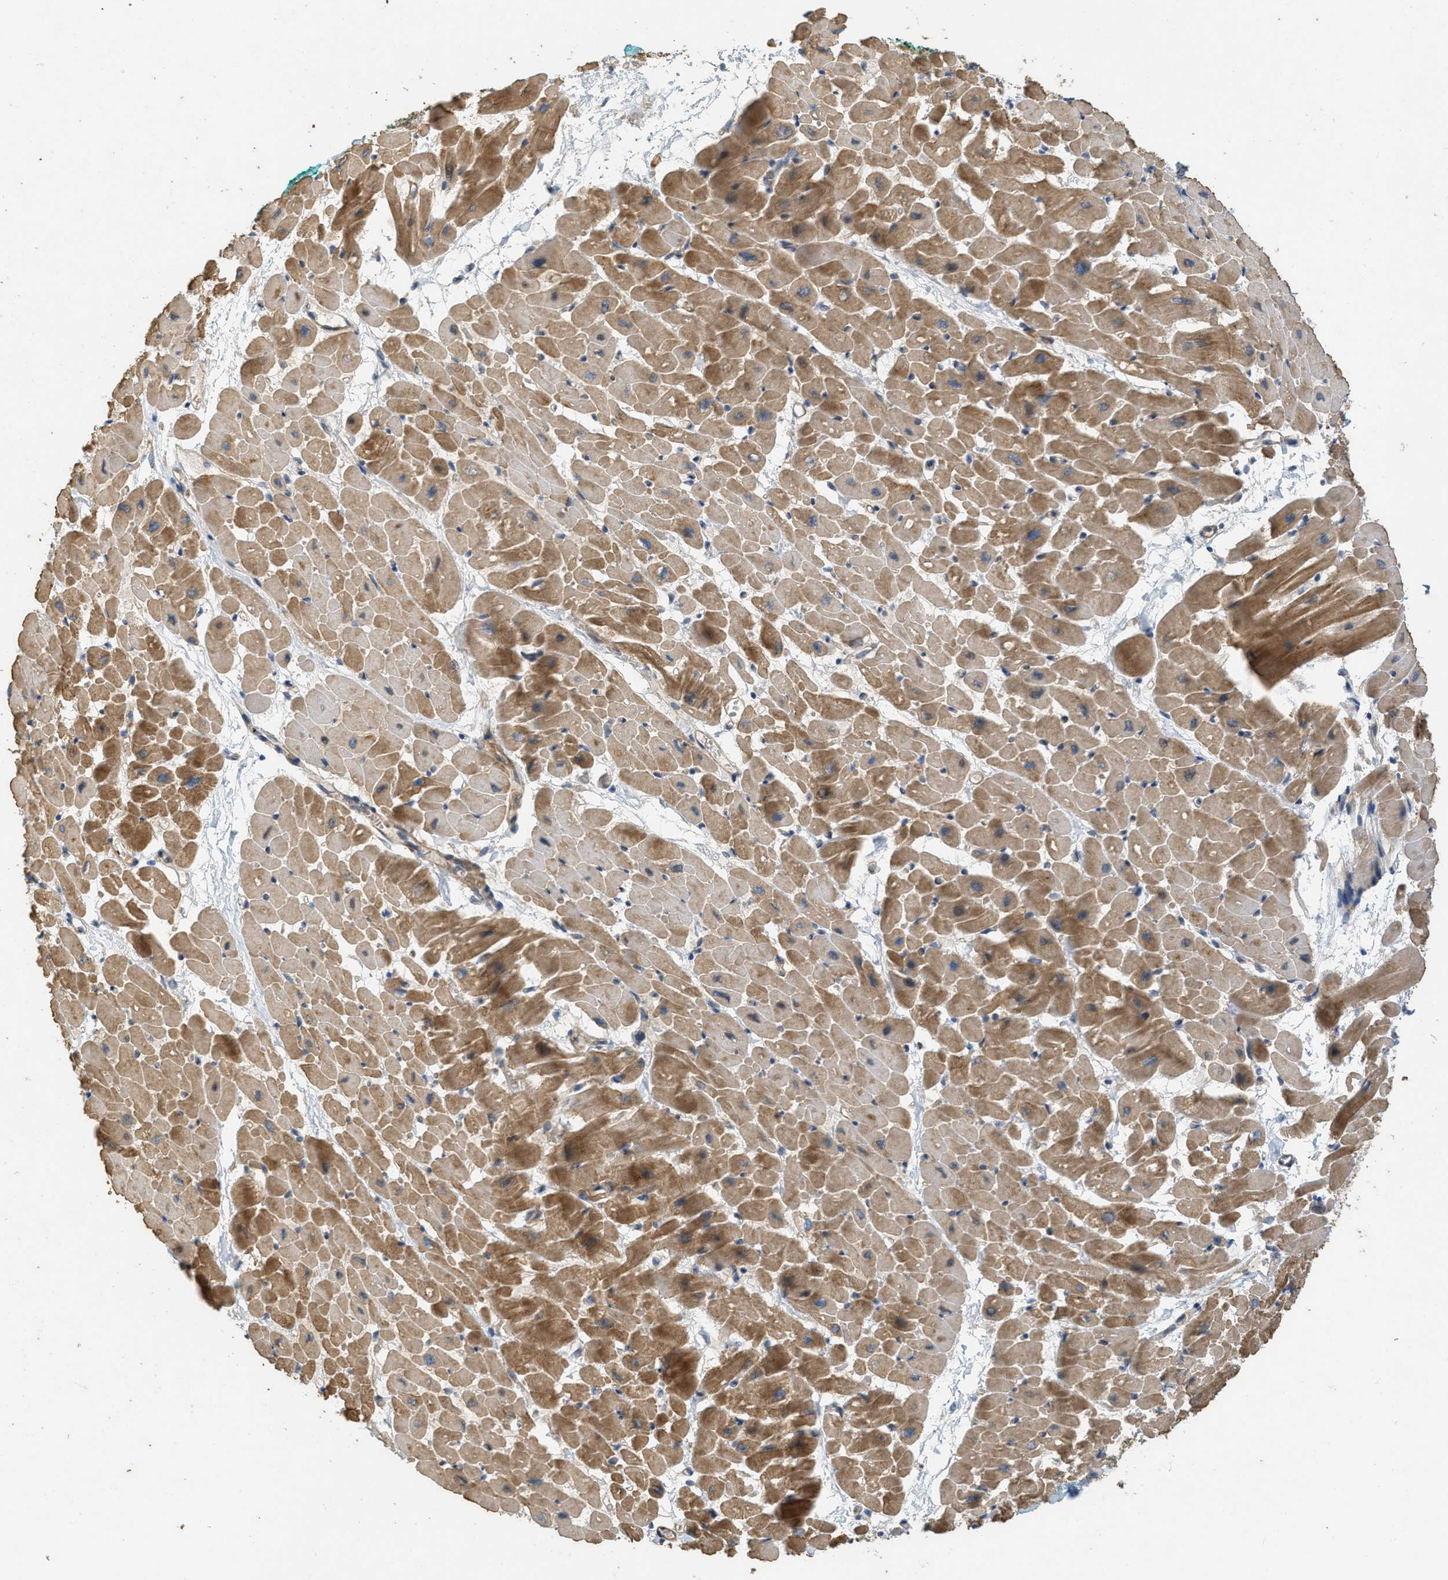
{"staining": {"intensity": "moderate", "quantity": ">75%", "location": "cytoplasmic/membranous"}, "tissue": "heart muscle", "cell_type": "Cardiomyocytes", "image_type": "normal", "snomed": [{"axis": "morphology", "description": "Normal tissue, NOS"}, {"axis": "topography", "description": "Heart"}], "caption": "Normal heart muscle demonstrates moderate cytoplasmic/membranous positivity in approximately >75% of cardiomyocytes, visualized by immunohistochemistry. (DAB = brown stain, brightfield microscopy at high magnification).", "gene": "MRS2", "patient": {"sex": "male", "age": 45}}